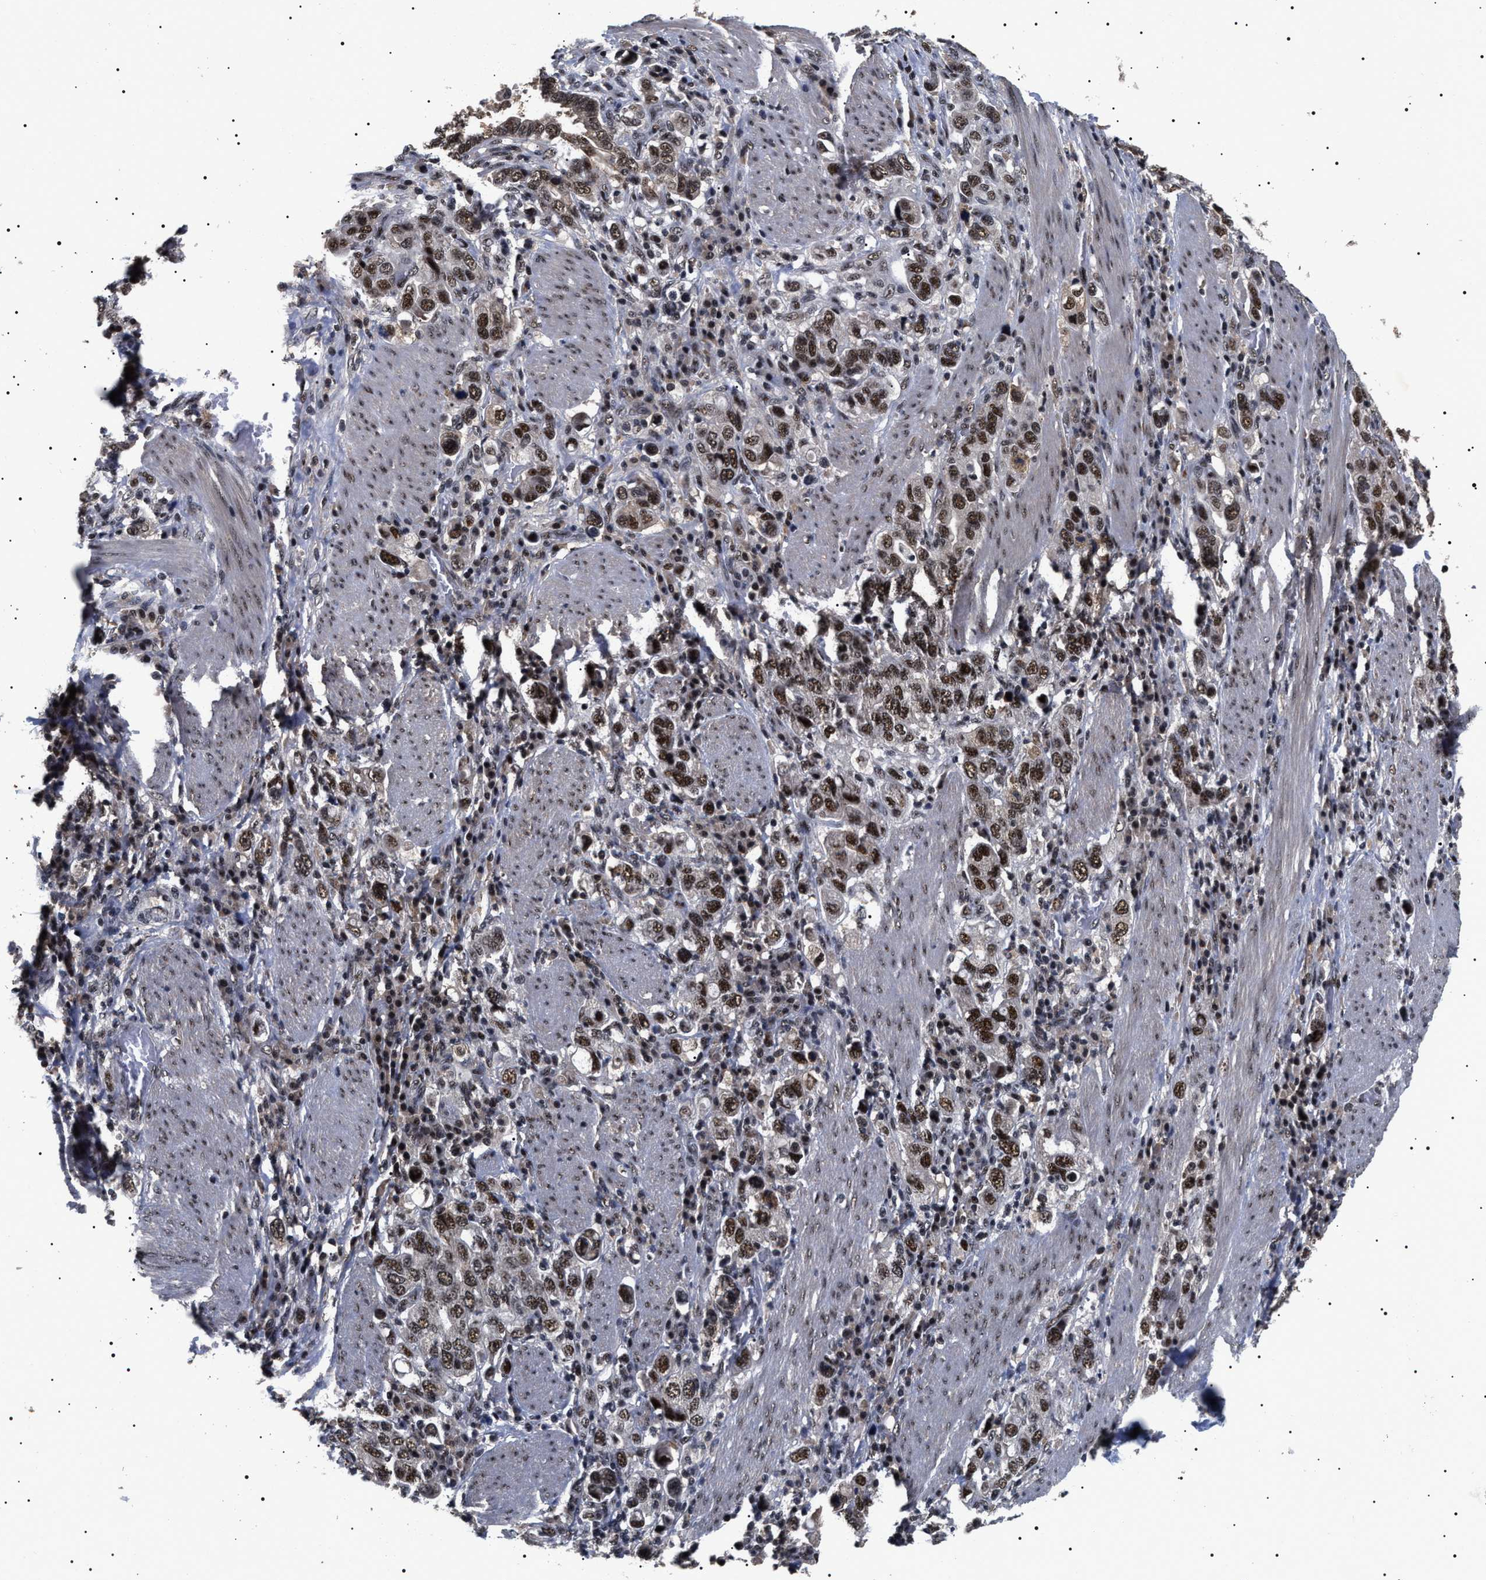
{"staining": {"intensity": "moderate", "quantity": ">75%", "location": "nuclear"}, "tissue": "stomach cancer", "cell_type": "Tumor cells", "image_type": "cancer", "snomed": [{"axis": "morphology", "description": "Adenocarcinoma, NOS"}, {"axis": "topography", "description": "Stomach, upper"}], "caption": "A medium amount of moderate nuclear staining is seen in about >75% of tumor cells in stomach adenocarcinoma tissue. The protein is shown in brown color, while the nuclei are stained blue.", "gene": "CAAP1", "patient": {"sex": "male", "age": 62}}